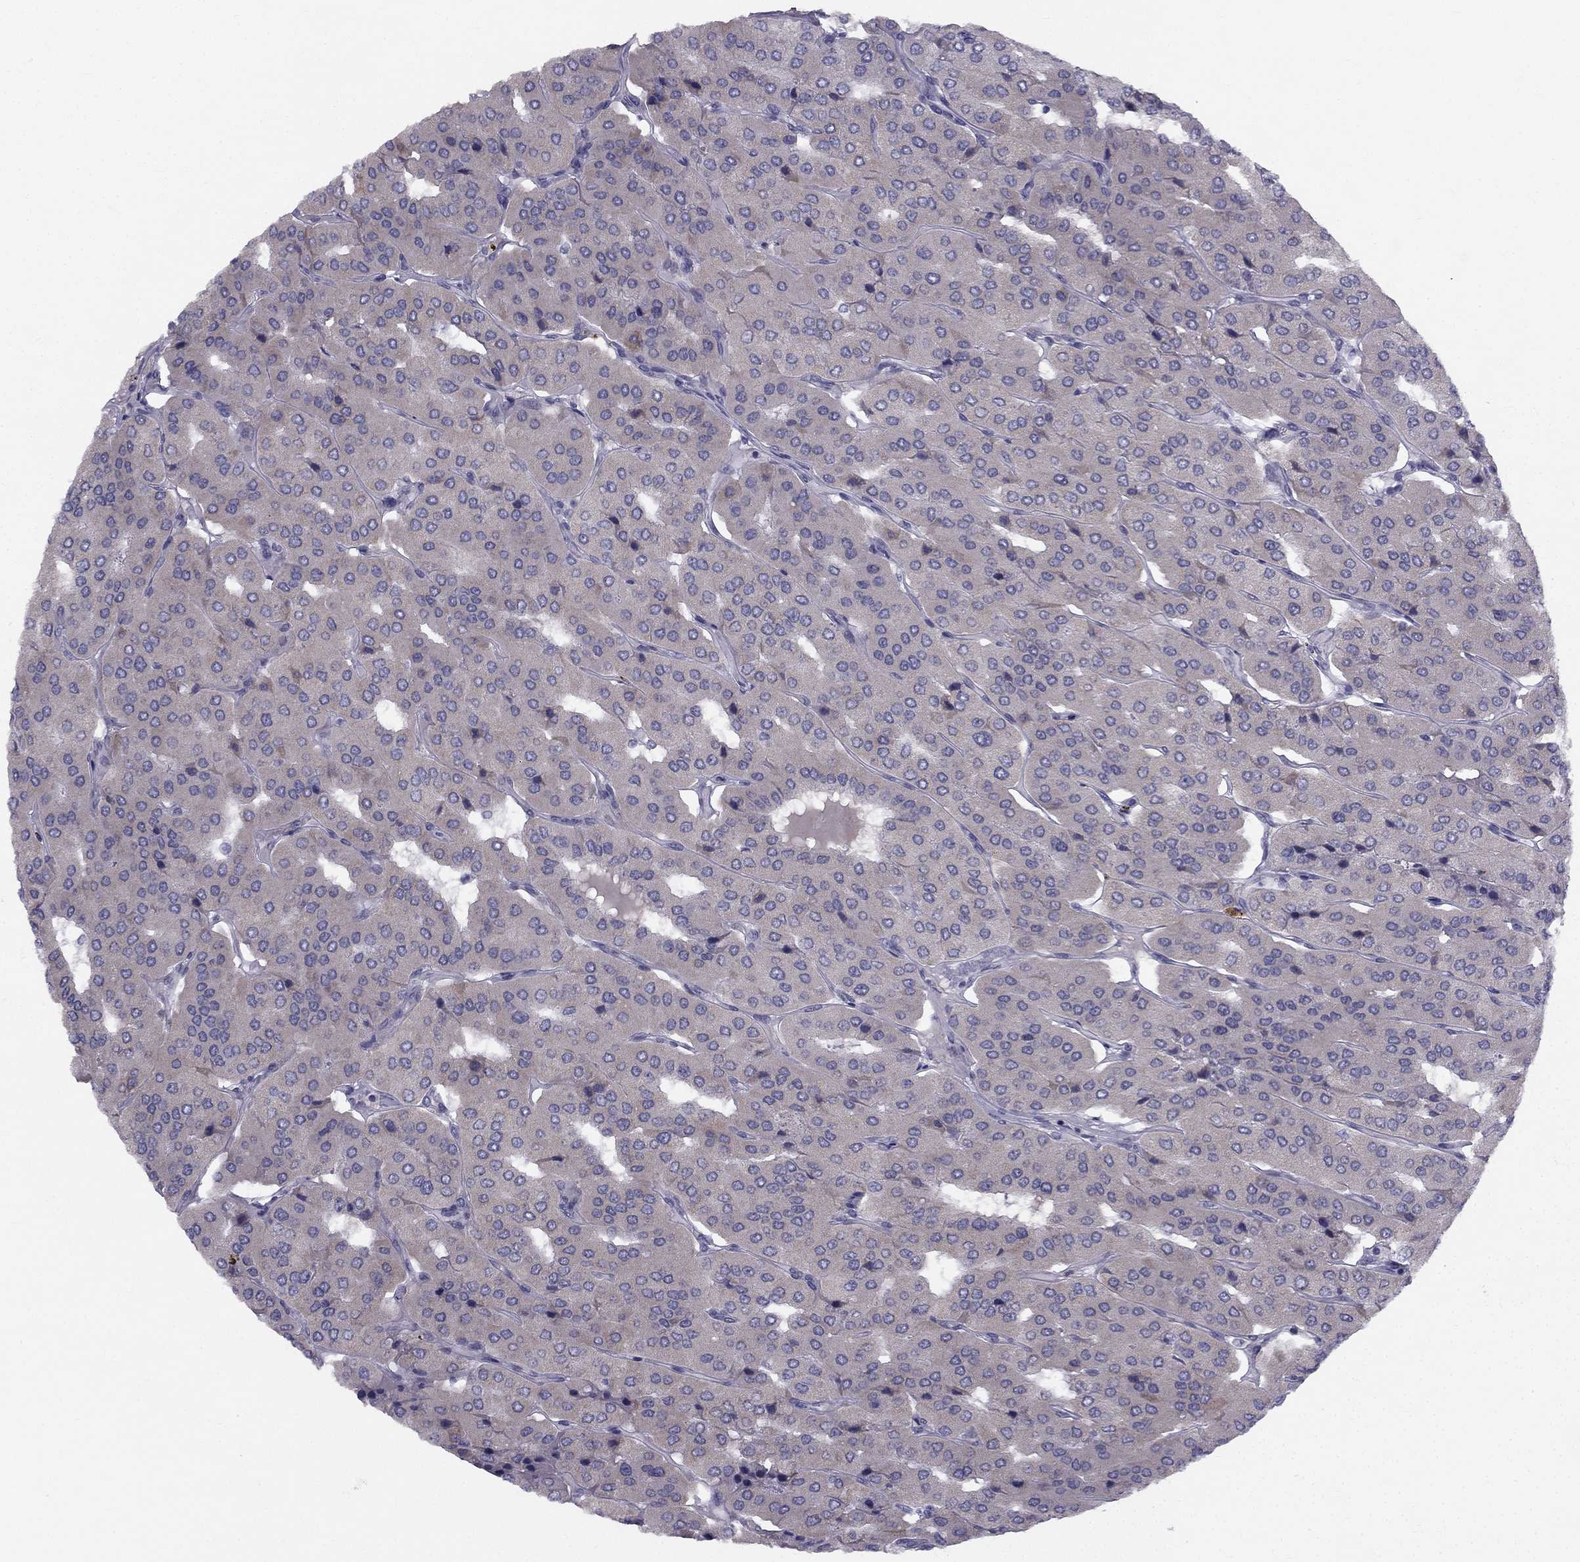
{"staining": {"intensity": "weak", "quantity": "<25%", "location": "cytoplasmic/membranous"}, "tissue": "parathyroid gland", "cell_type": "Glandular cells", "image_type": "normal", "snomed": [{"axis": "morphology", "description": "Normal tissue, NOS"}, {"axis": "morphology", "description": "Adenoma, NOS"}, {"axis": "topography", "description": "Parathyroid gland"}], "caption": "Protein analysis of unremarkable parathyroid gland shows no significant staining in glandular cells.", "gene": "TRPS1", "patient": {"sex": "female", "age": 86}}